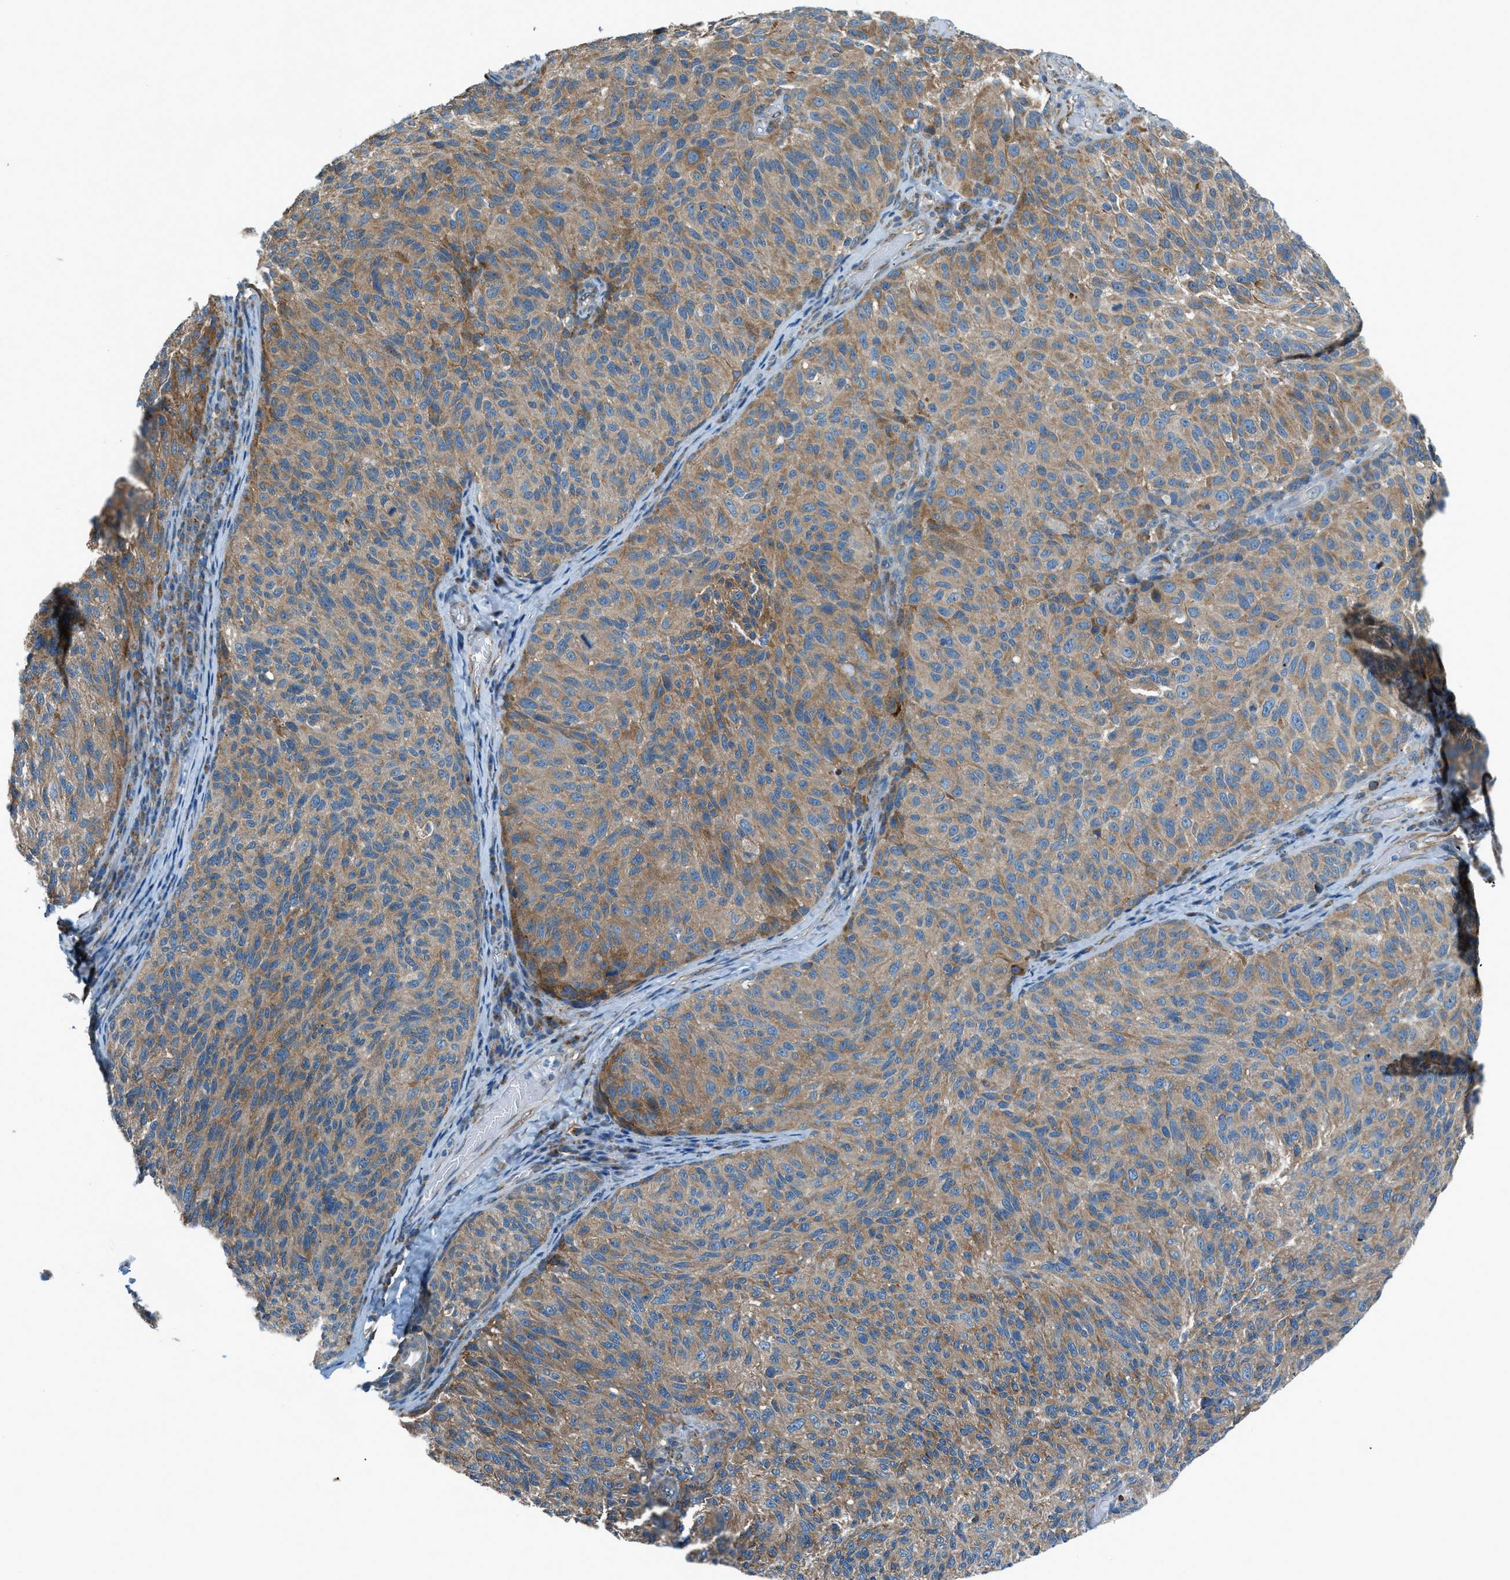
{"staining": {"intensity": "moderate", "quantity": ">75%", "location": "cytoplasmic/membranous"}, "tissue": "melanoma", "cell_type": "Tumor cells", "image_type": "cancer", "snomed": [{"axis": "morphology", "description": "Malignant melanoma, NOS"}, {"axis": "topography", "description": "Skin"}], "caption": "Malignant melanoma was stained to show a protein in brown. There is medium levels of moderate cytoplasmic/membranous staining in about >75% of tumor cells. The staining was performed using DAB (3,3'-diaminobenzidine), with brown indicating positive protein expression. Nuclei are stained blue with hematoxylin.", "gene": "PIGG", "patient": {"sex": "female", "age": 73}}